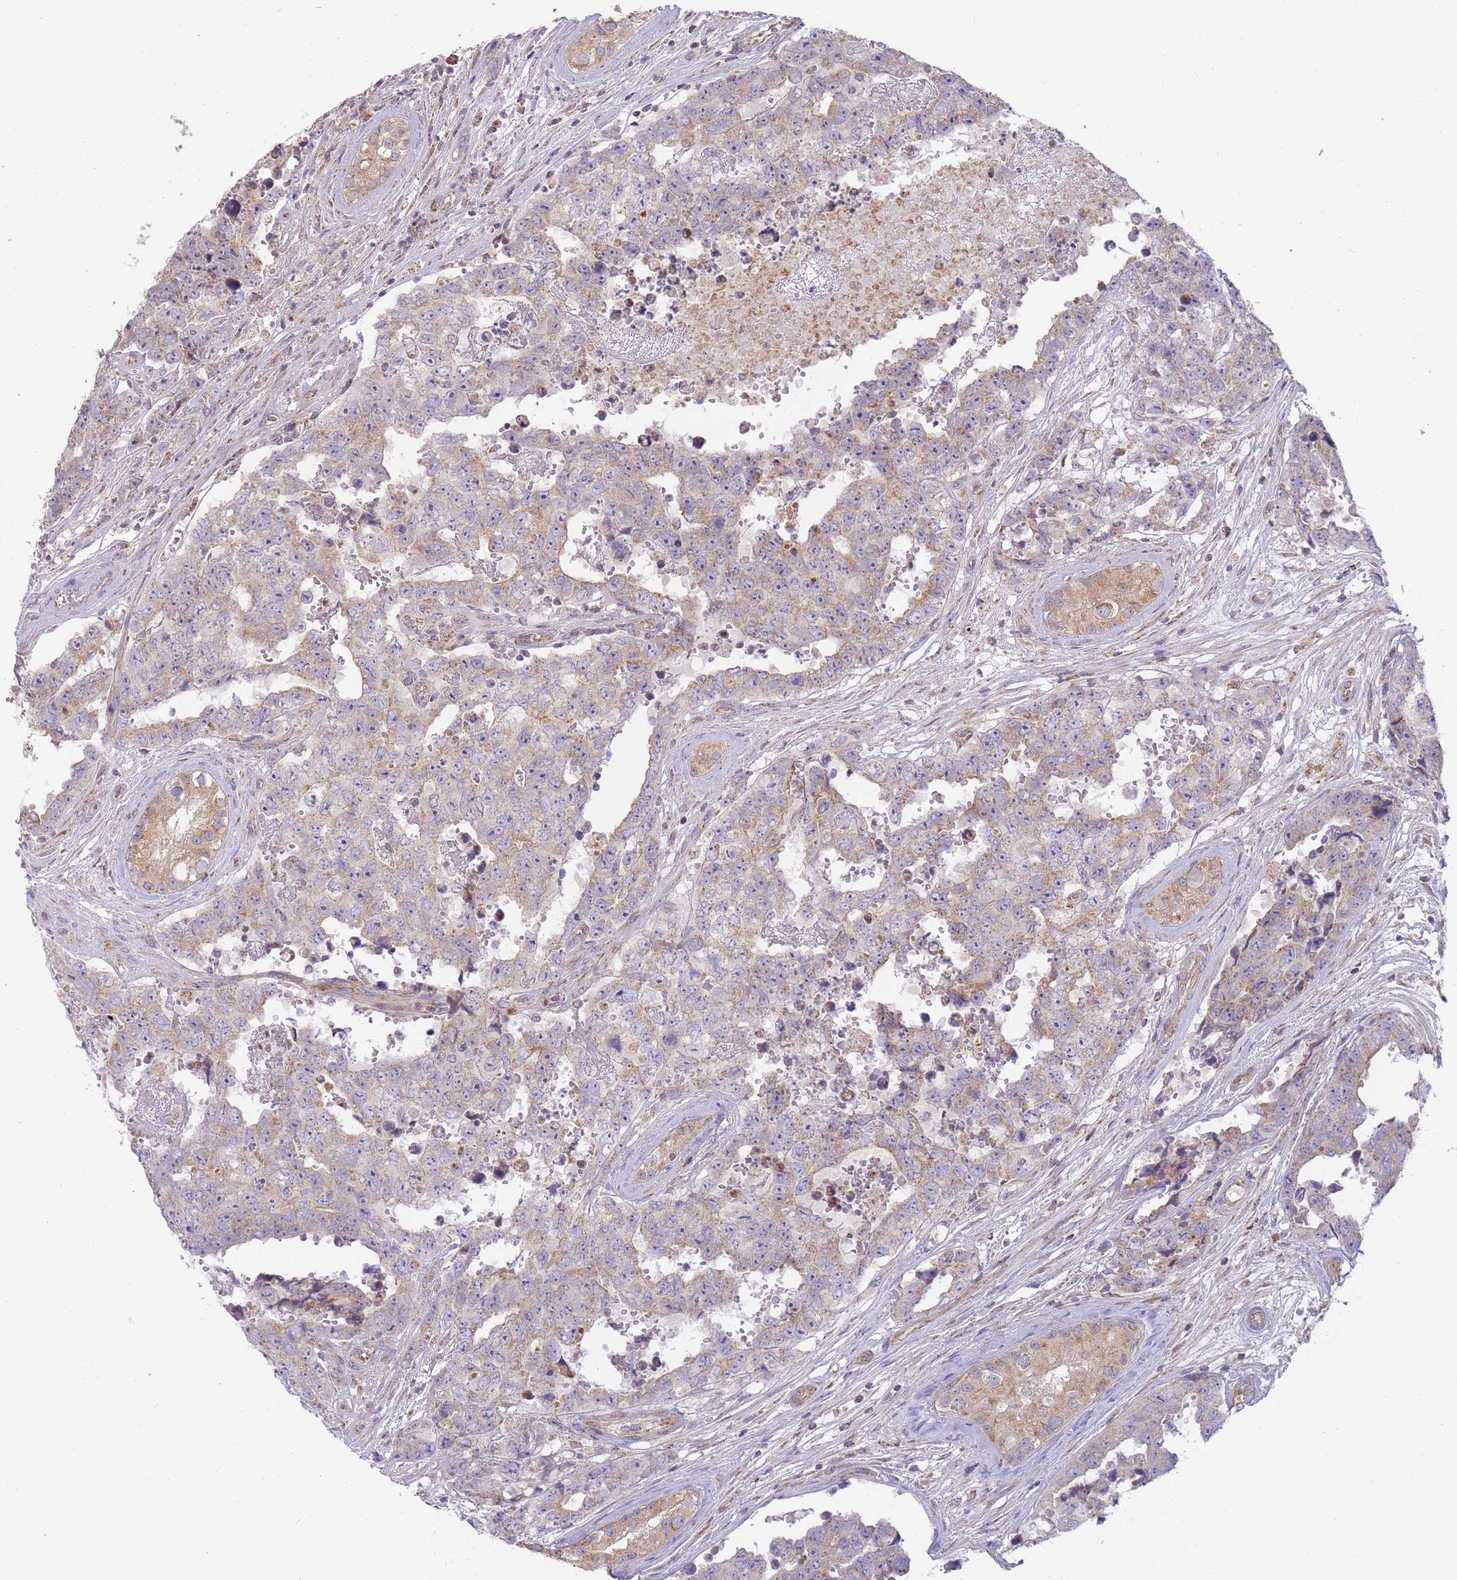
{"staining": {"intensity": "weak", "quantity": "25%-75%", "location": "cytoplasmic/membranous"}, "tissue": "testis cancer", "cell_type": "Tumor cells", "image_type": "cancer", "snomed": [{"axis": "morphology", "description": "Normal tissue, NOS"}, {"axis": "morphology", "description": "Carcinoma, Embryonal, NOS"}, {"axis": "topography", "description": "Testis"}, {"axis": "topography", "description": "Epididymis"}], "caption": "Testis embryonal carcinoma tissue exhibits weak cytoplasmic/membranous expression in about 25%-75% of tumor cells (DAB = brown stain, brightfield microscopy at high magnification).", "gene": "NDUFA9", "patient": {"sex": "male", "age": 25}}